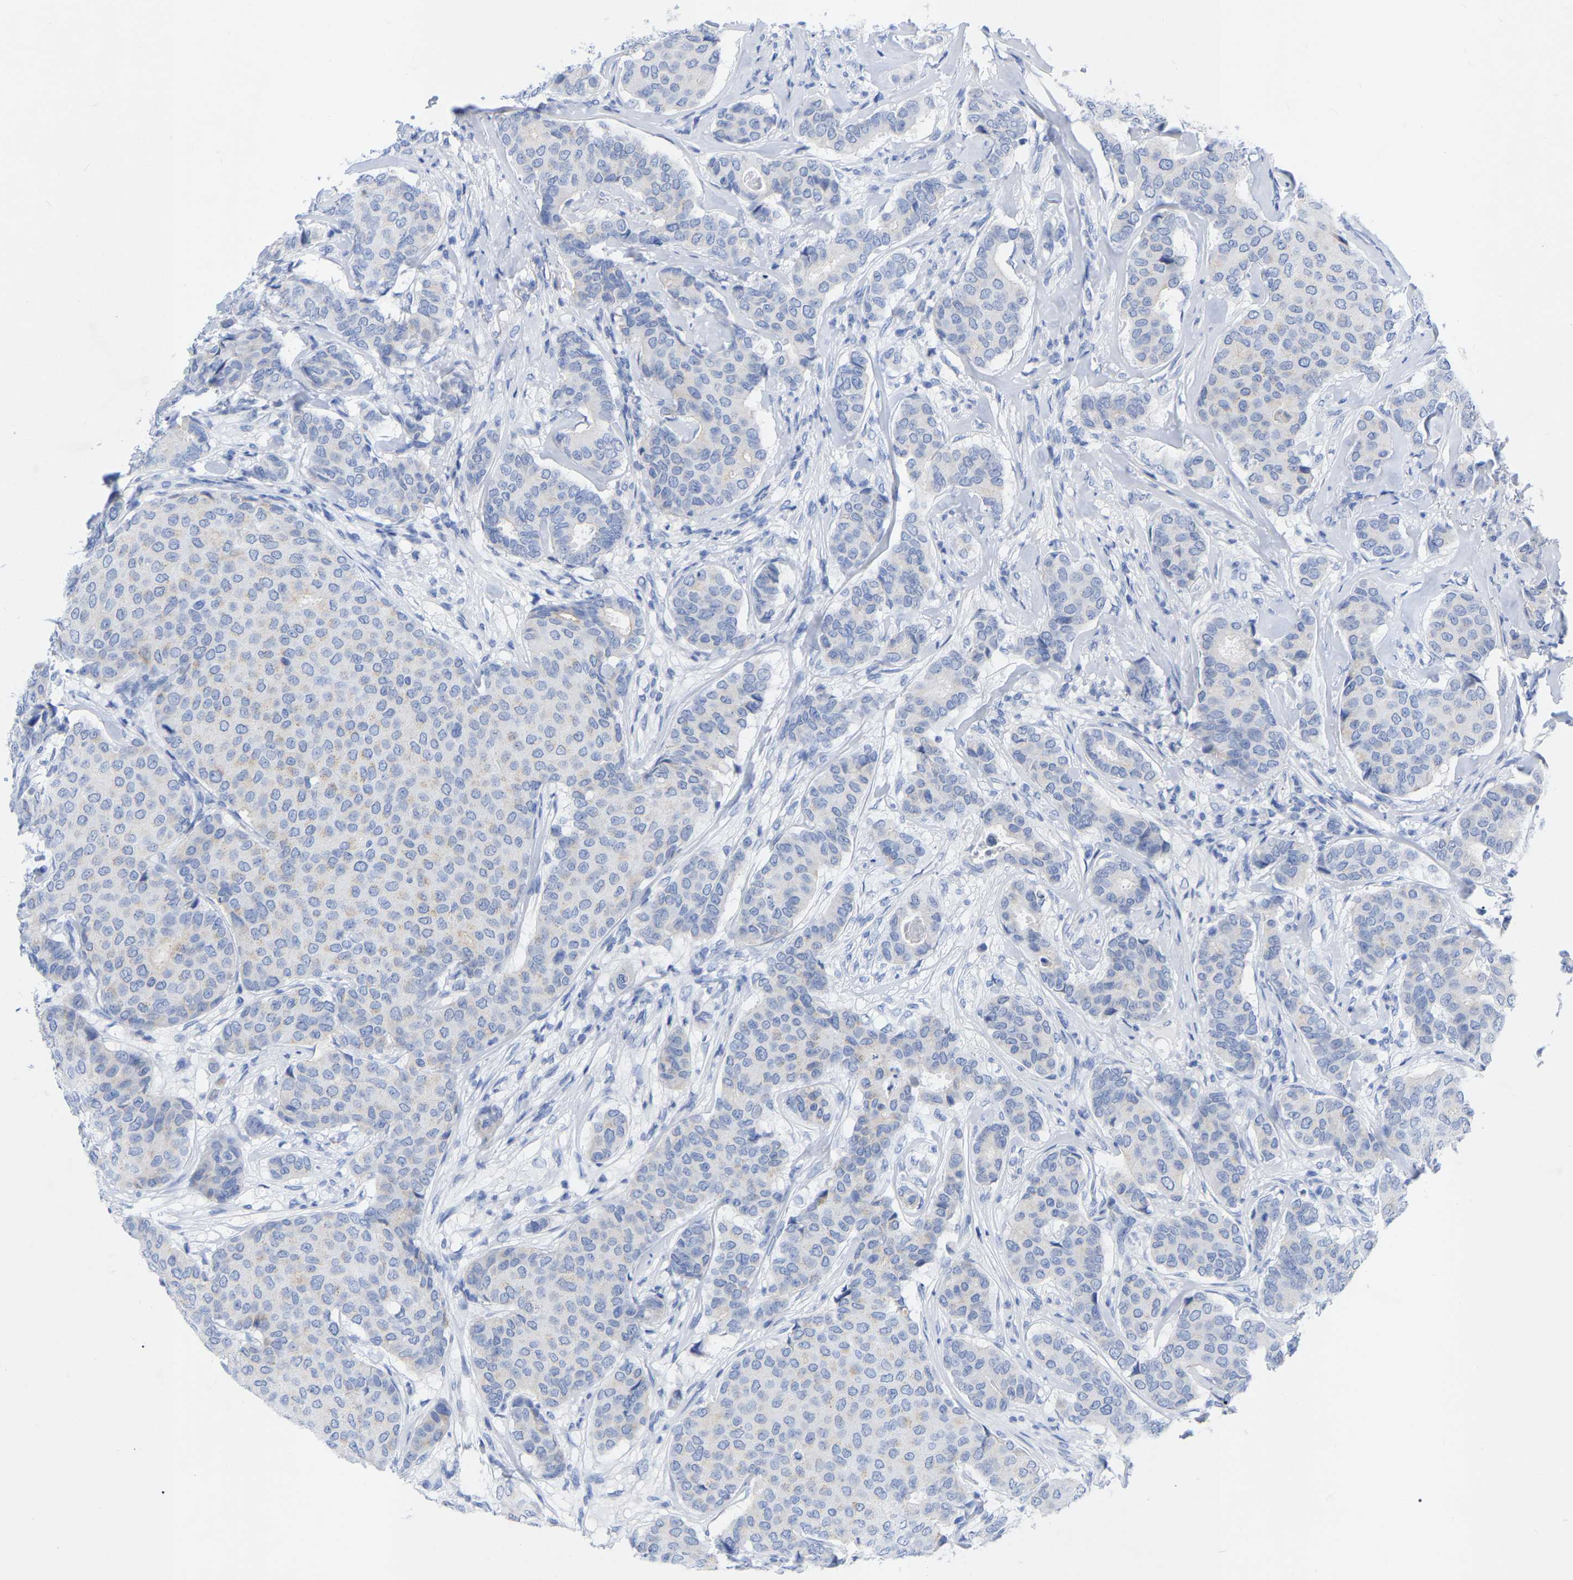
{"staining": {"intensity": "negative", "quantity": "none", "location": "none"}, "tissue": "breast cancer", "cell_type": "Tumor cells", "image_type": "cancer", "snomed": [{"axis": "morphology", "description": "Duct carcinoma"}, {"axis": "topography", "description": "Breast"}], "caption": "DAB immunohistochemical staining of human breast intraductal carcinoma reveals no significant expression in tumor cells.", "gene": "ZNF629", "patient": {"sex": "female", "age": 75}}